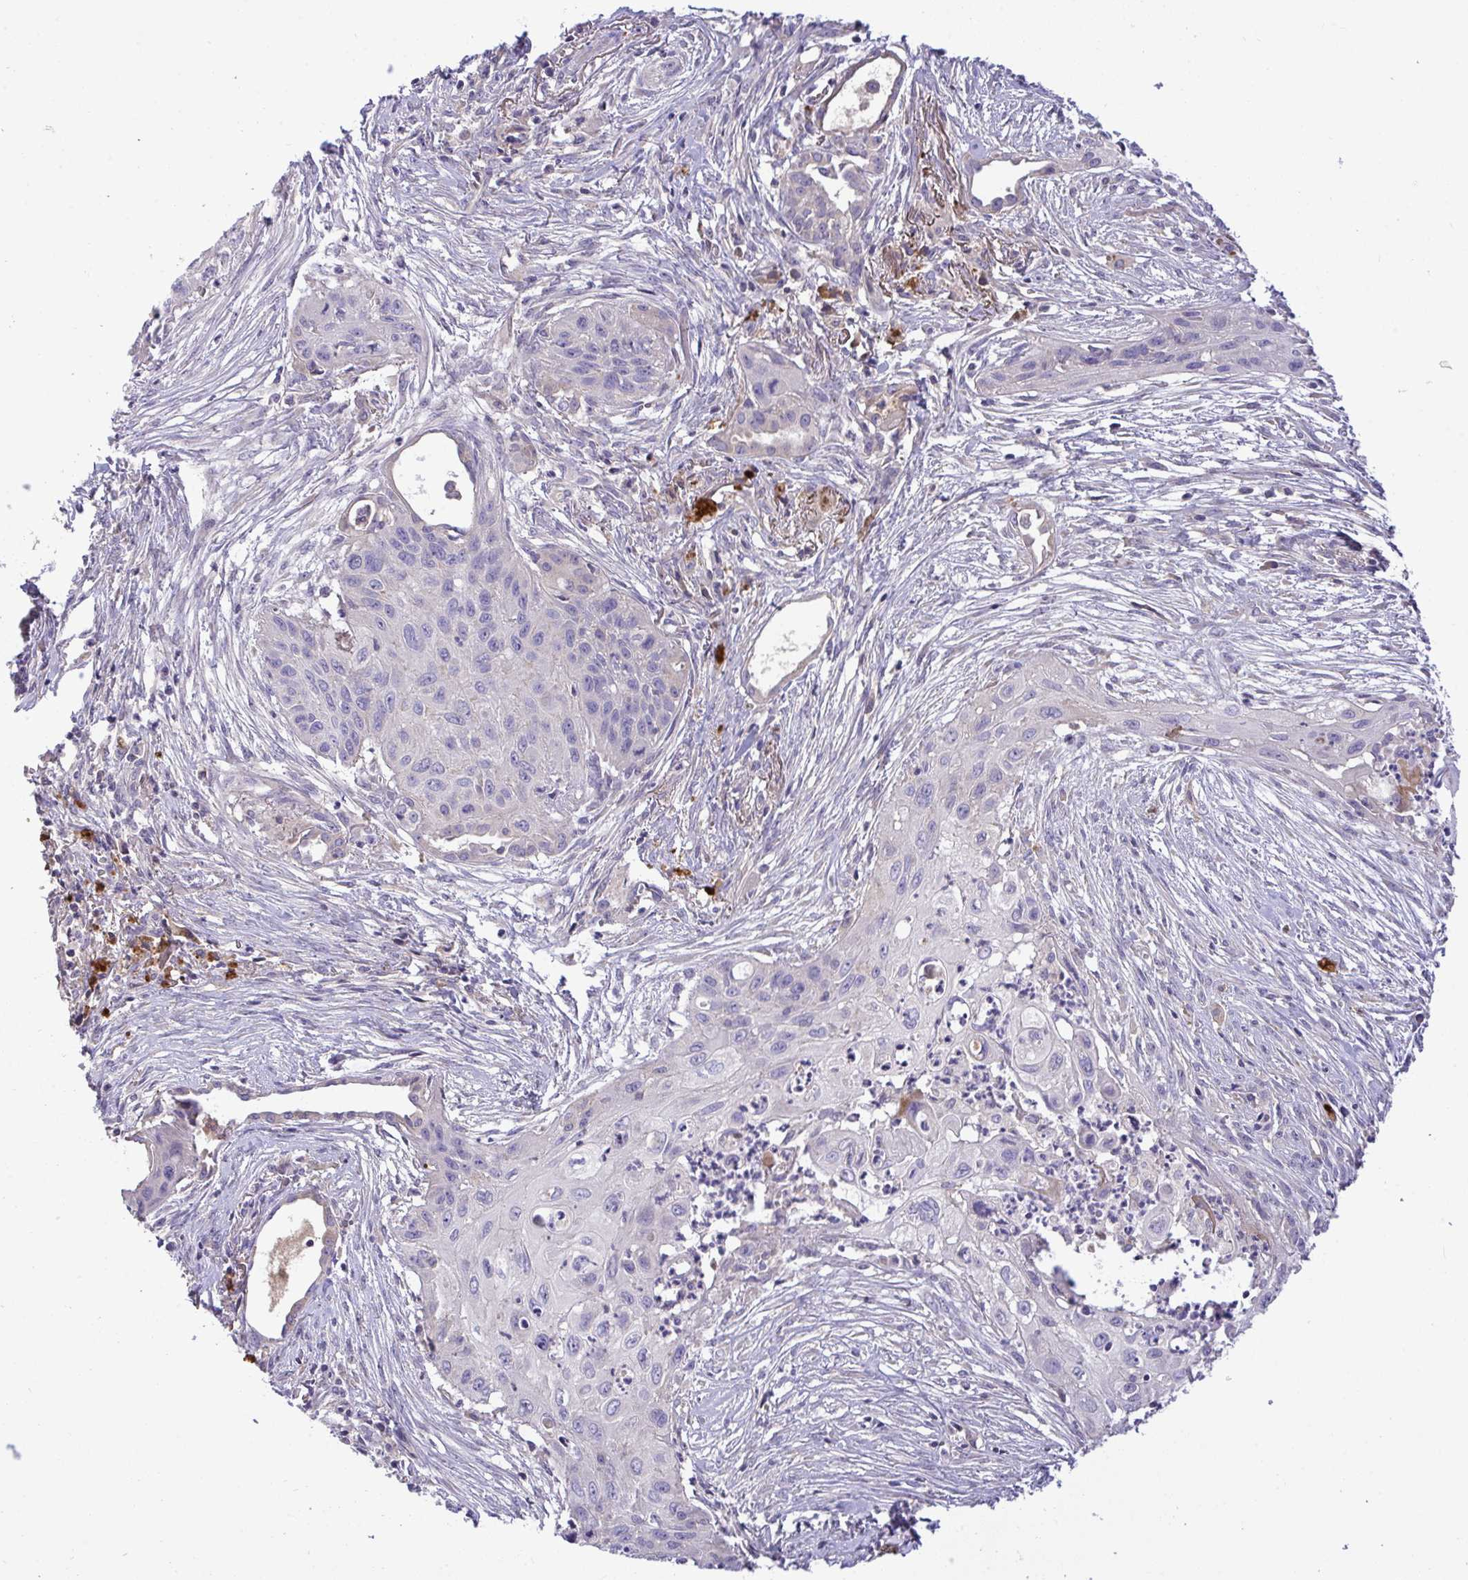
{"staining": {"intensity": "negative", "quantity": "none", "location": "none"}, "tissue": "lung cancer", "cell_type": "Tumor cells", "image_type": "cancer", "snomed": [{"axis": "morphology", "description": "Squamous cell carcinoma, NOS"}, {"axis": "topography", "description": "Lung"}], "caption": "High magnification brightfield microscopy of lung squamous cell carcinoma stained with DAB (3,3'-diaminobenzidine) (brown) and counterstained with hematoxylin (blue): tumor cells show no significant staining.", "gene": "ZNF581", "patient": {"sex": "male", "age": 71}}